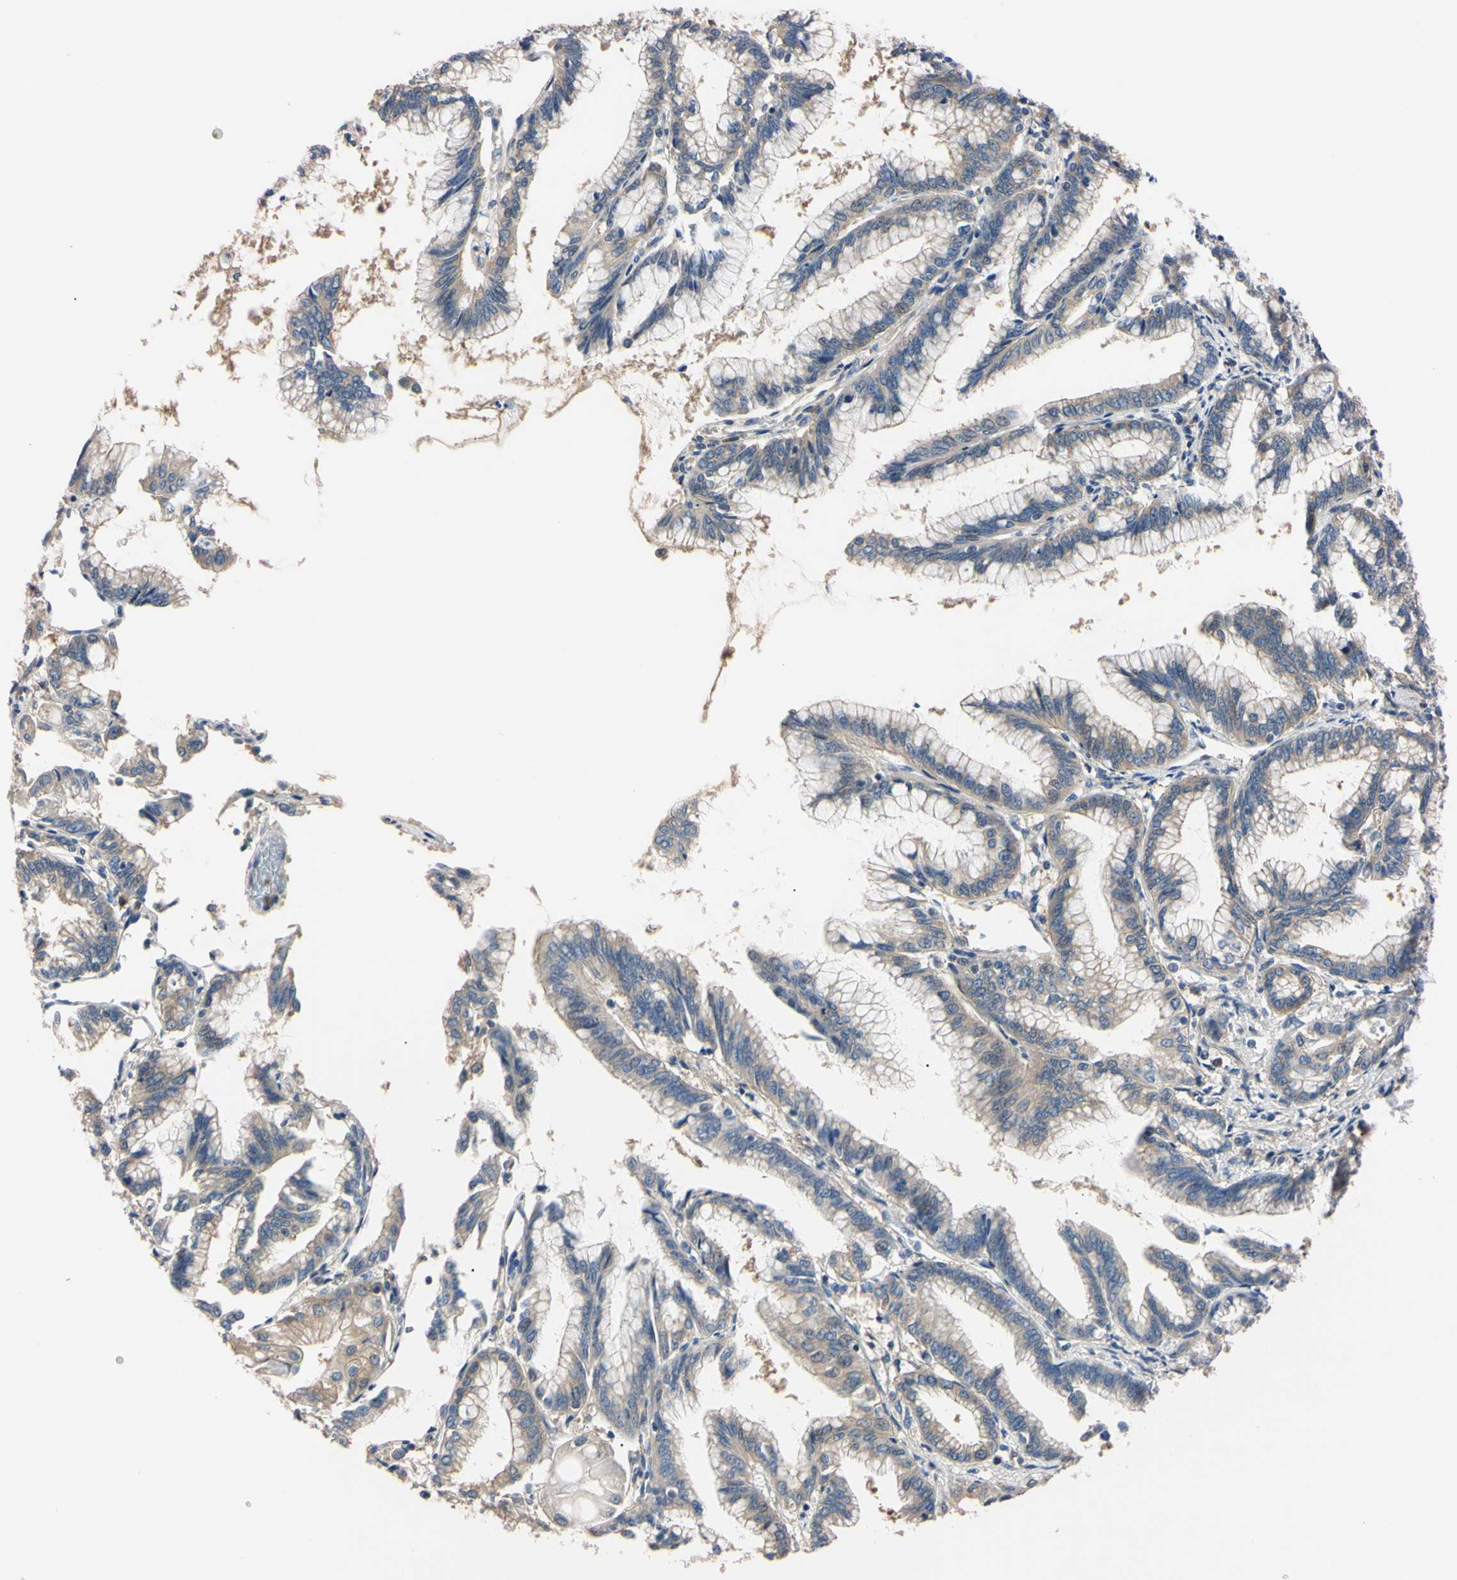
{"staining": {"intensity": "weak", "quantity": ">75%", "location": "cytoplasmic/membranous"}, "tissue": "pancreatic cancer", "cell_type": "Tumor cells", "image_type": "cancer", "snomed": [{"axis": "morphology", "description": "Adenocarcinoma, NOS"}, {"axis": "topography", "description": "Pancreas"}], "caption": "Weak cytoplasmic/membranous positivity is identified in about >75% of tumor cells in pancreatic adenocarcinoma.", "gene": "RARS1", "patient": {"sex": "female", "age": 64}}